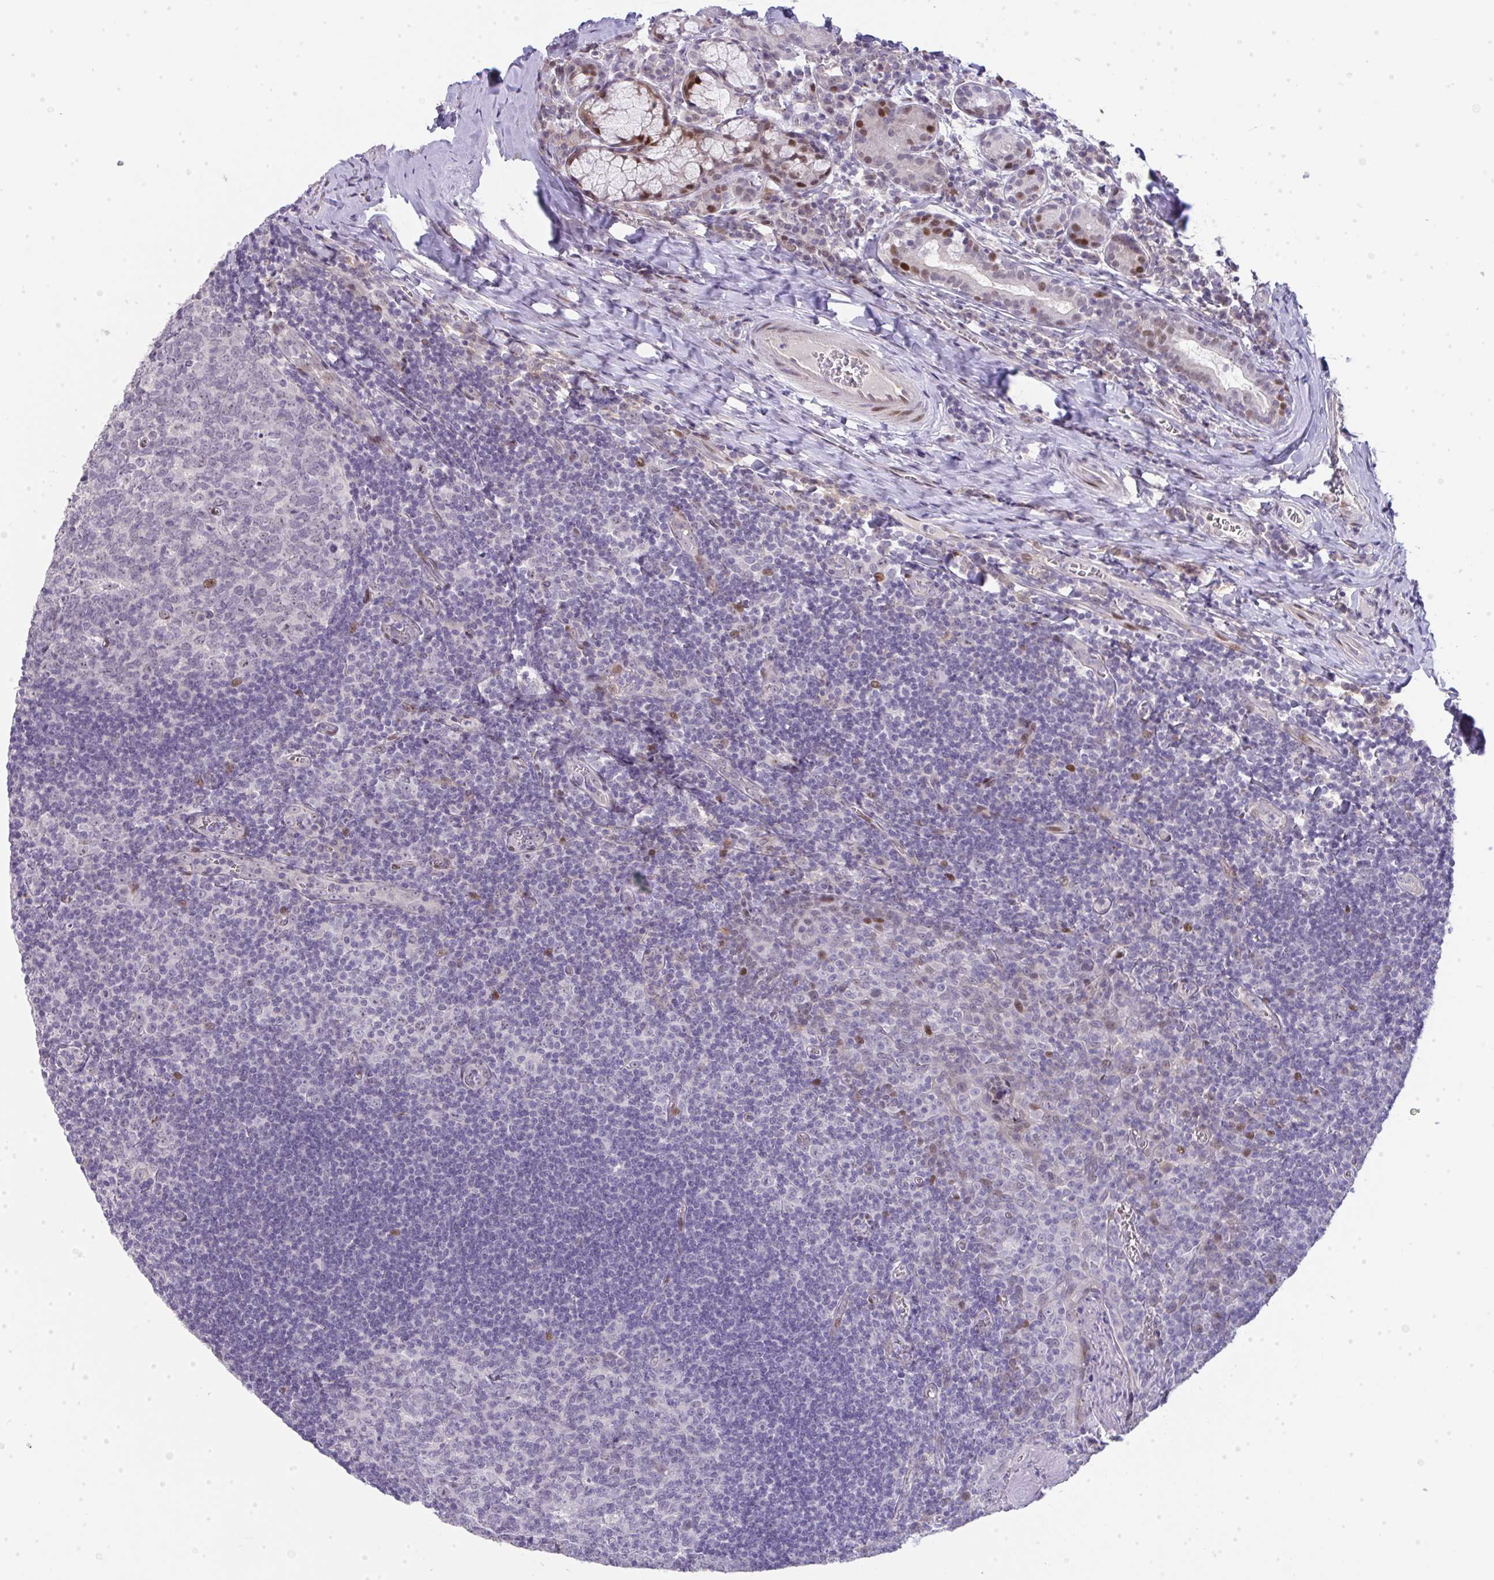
{"staining": {"intensity": "moderate", "quantity": "<25%", "location": "nuclear"}, "tissue": "tonsil", "cell_type": "Germinal center cells", "image_type": "normal", "snomed": [{"axis": "morphology", "description": "Normal tissue, NOS"}, {"axis": "morphology", "description": "Inflammation, NOS"}, {"axis": "topography", "description": "Tonsil"}], "caption": "About <25% of germinal center cells in benign human tonsil display moderate nuclear protein positivity as visualized by brown immunohistochemical staining.", "gene": "GALNT16", "patient": {"sex": "female", "age": 31}}